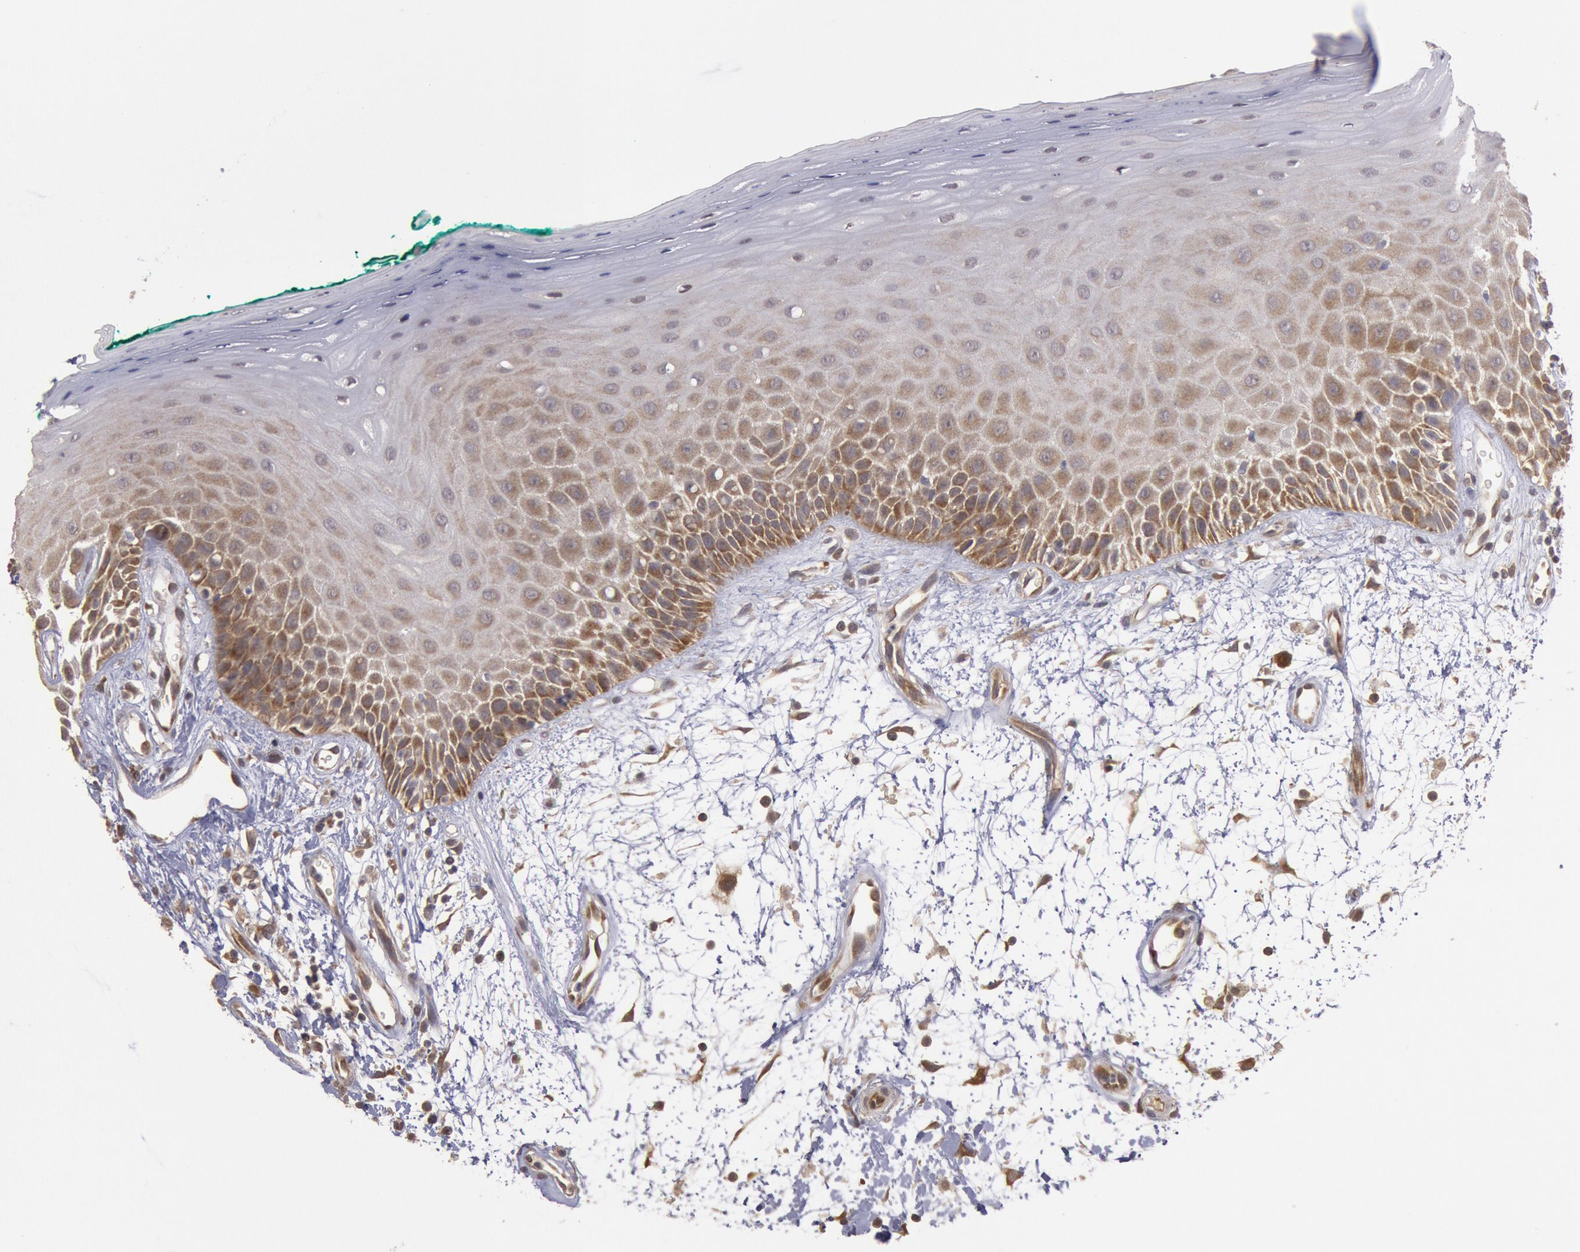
{"staining": {"intensity": "weak", "quantity": "<25%", "location": "cytoplasmic/membranous"}, "tissue": "oral mucosa", "cell_type": "Squamous epithelial cells", "image_type": "normal", "snomed": [{"axis": "morphology", "description": "Normal tissue, NOS"}, {"axis": "morphology", "description": "Squamous cell carcinoma, NOS"}, {"axis": "topography", "description": "Skeletal muscle"}, {"axis": "topography", "description": "Oral tissue"}, {"axis": "topography", "description": "Head-Neck"}], "caption": "IHC photomicrograph of unremarkable human oral mucosa stained for a protein (brown), which demonstrates no expression in squamous epithelial cells.", "gene": "USP14", "patient": {"sex": "female", "age": 84}}